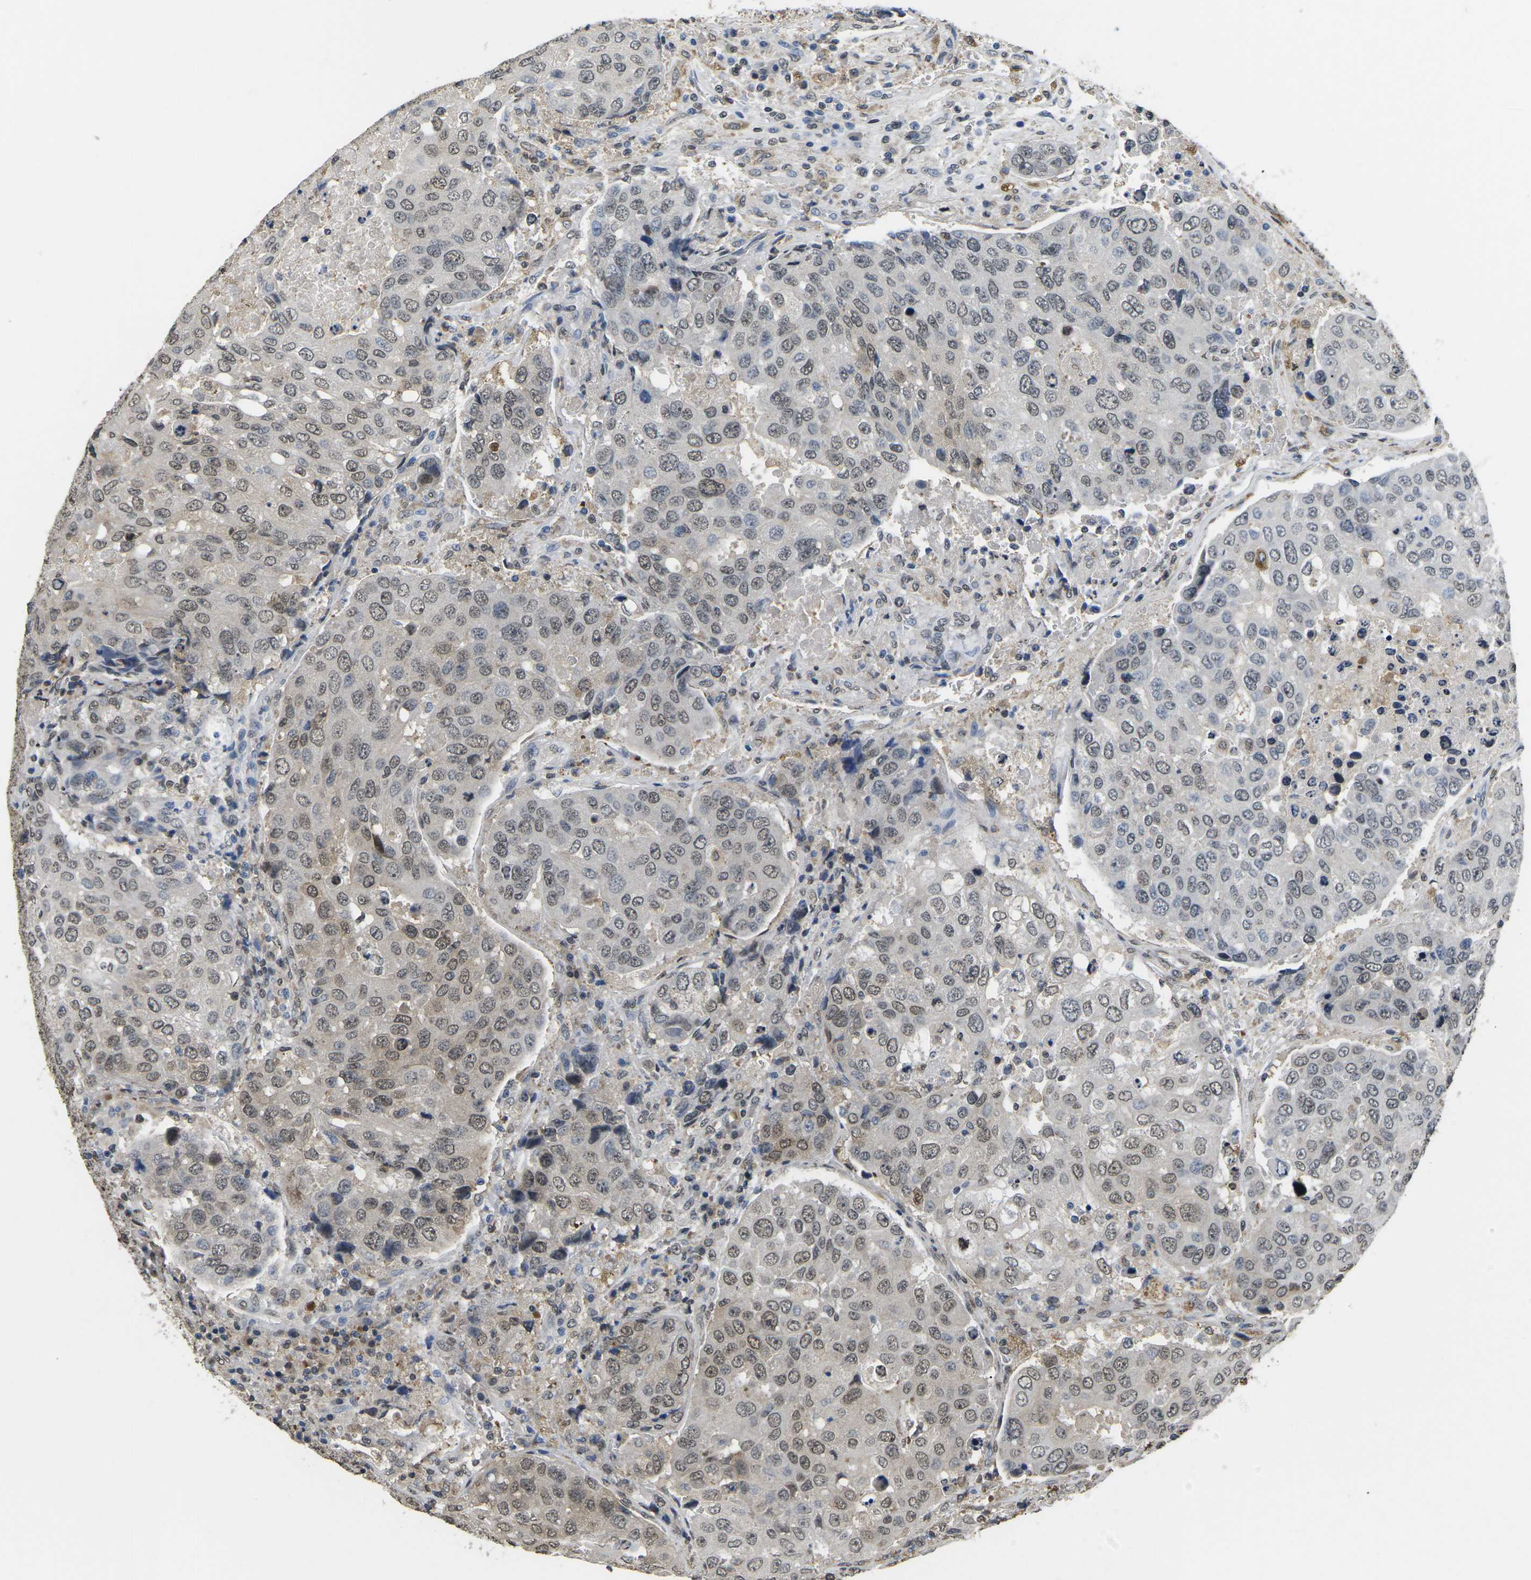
{"staining": {"intensity": "weak", "quantity": ">75%", "location": "nuclear"}, "tissue": "urothelial cancer", "cell_type": "Tumor cells", "image_type": "cancer", "snomed": [{"axis": "morphology", "description": "Urothelial carcinoma, High grade"}, {"axis": "topography", "description": "Lymph node"}, {"axis": "topography", "description": "Urinary bladder"}], "caption": "Immunohistochemistry photomicrograph of urothelial cancer stained for a protein (brown), which demonstrates low levels of weak nuclear positivity in approximately >75% of tumor cells.", "gene": "SCNN1B", "patient": {"sex": "male", "age": 51}}